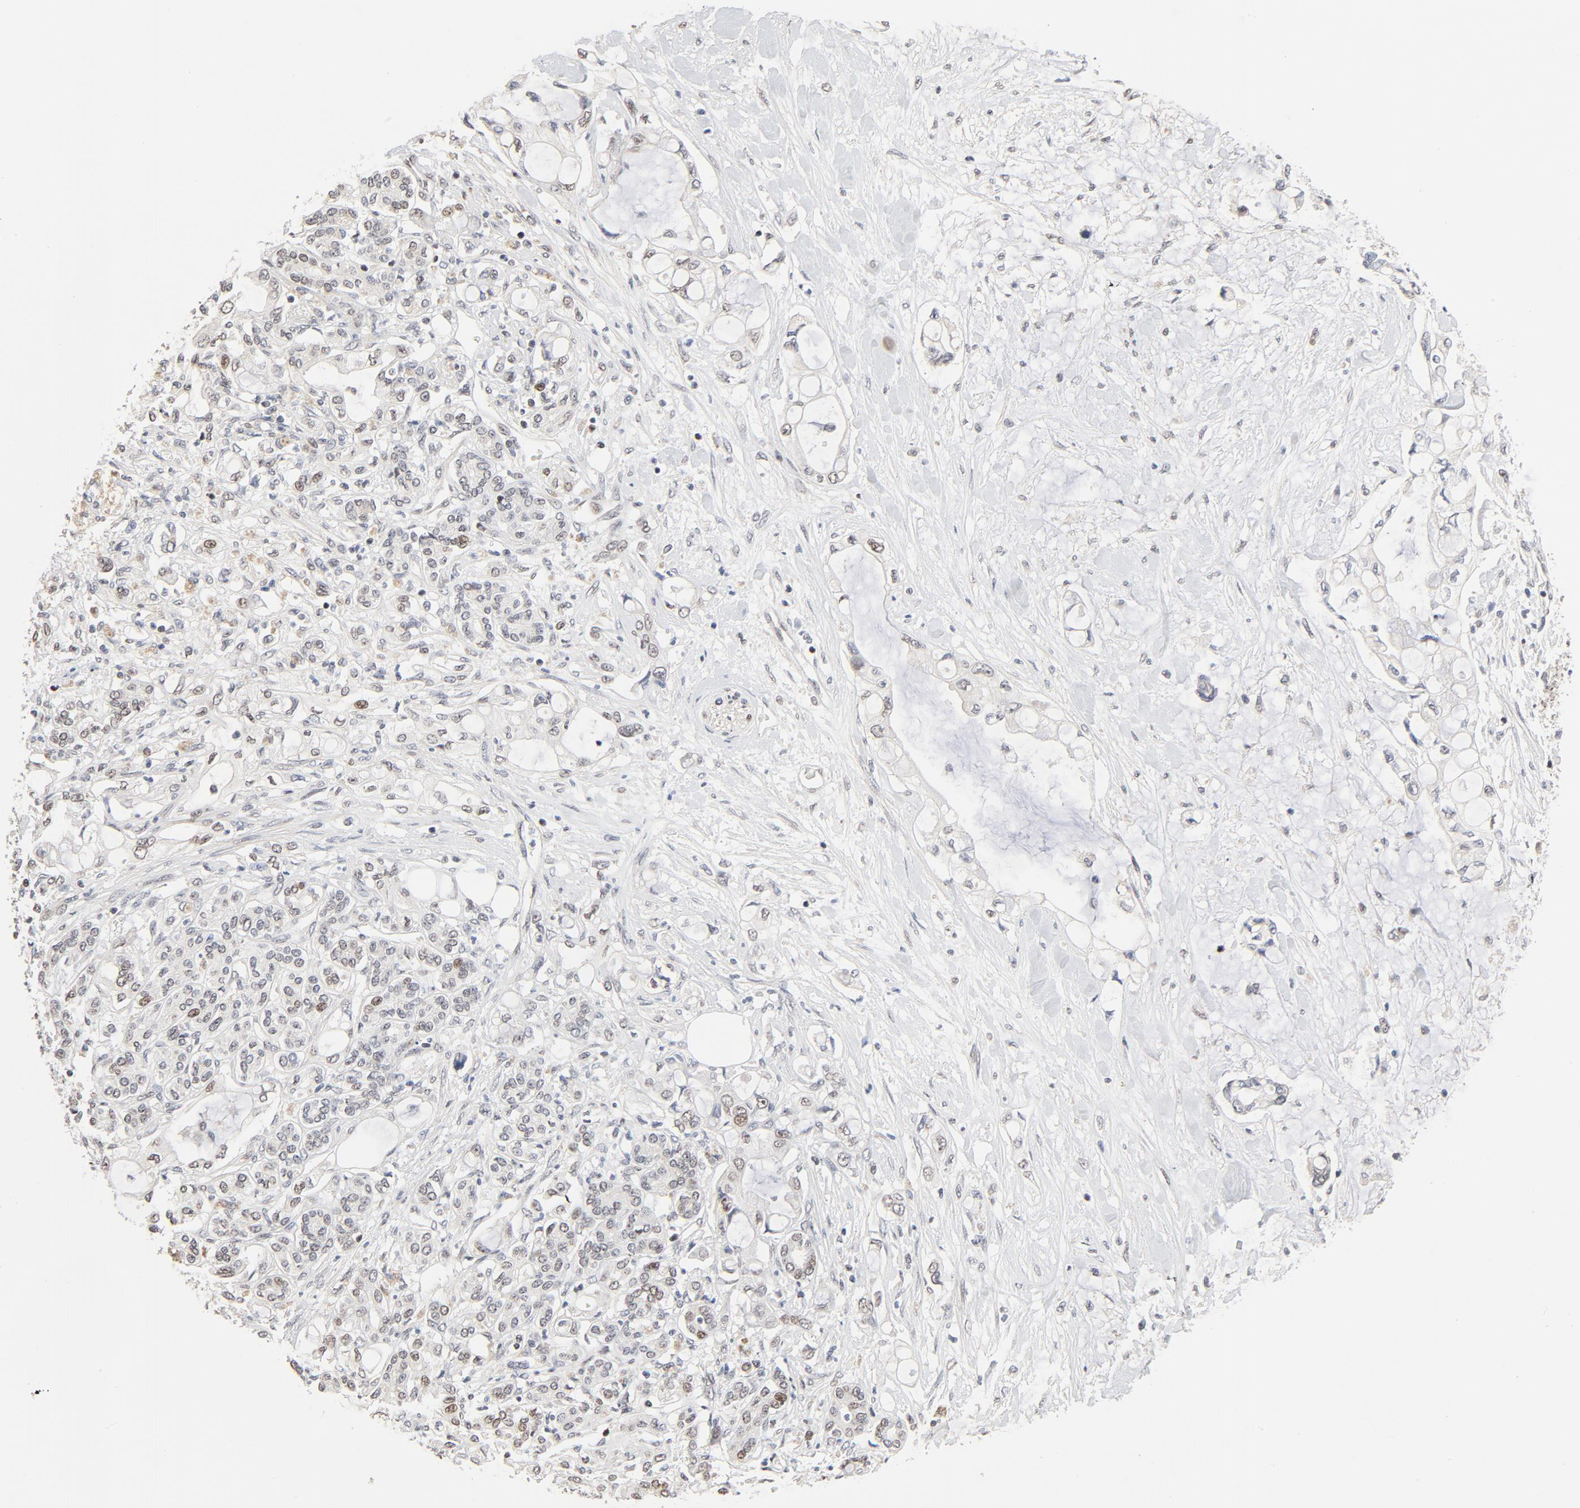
{"staining": {"intensity": "moderate", "quantity": "<25%", "location": "nuclear"}, "tissue": "pancreatic cancer", "cell_type": "Tumor cells", "image_type": "cancer", "snomed": [{"axis": "morphology", "description": "Adenocarcinoma, NOS"}, {"axis": "topography", "description": "Pancreas"}], "caption": "A brown stain labels moderate nuclear positivity of a protein in human pancreatic cancer (adenocarcinoma) tumor cells.", "gene": "GTF2I", "patient": {"sex": "female", "age": 70}}